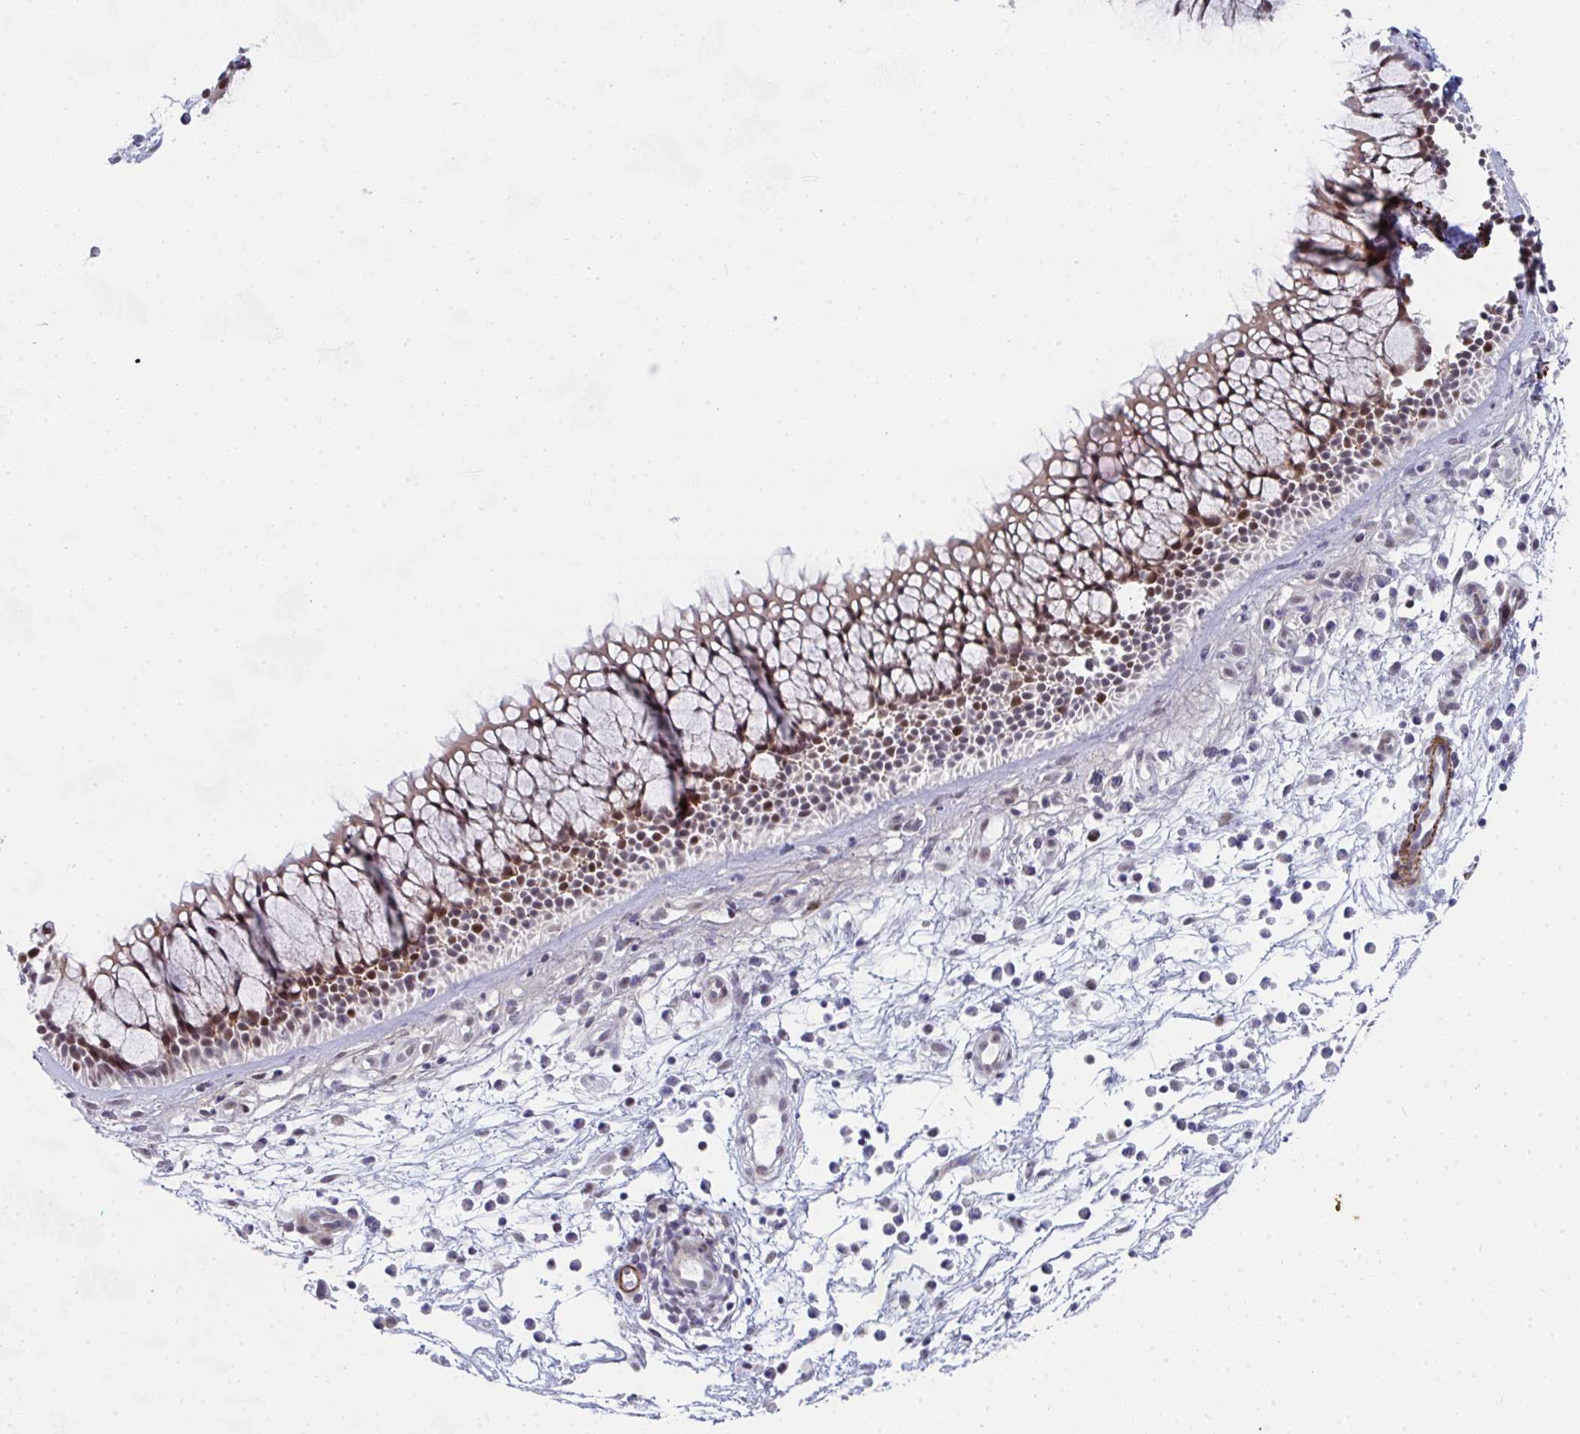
{"staining": {"intensity": "moderate", "quantity": "25%-75%", "location": "nuclear"}, "tissue": "nasopharynx", "cell_type": "Respiratory epithelial cells", "image_type": "normal", "snomed": [{"axis": "morphology", "description": "Normal tissue, NOS"}, {"axis": "topography", "description": "Nasopharynx"}], "caption": "This photomicrograph reveals IHC staining of benign human nasopharynx, with medium moderate nuclear staining in approximately 25%-75% of respiratory epithelial cells.", "gene": "GINS2", "patient": {"sex": "male", "age": 56}}